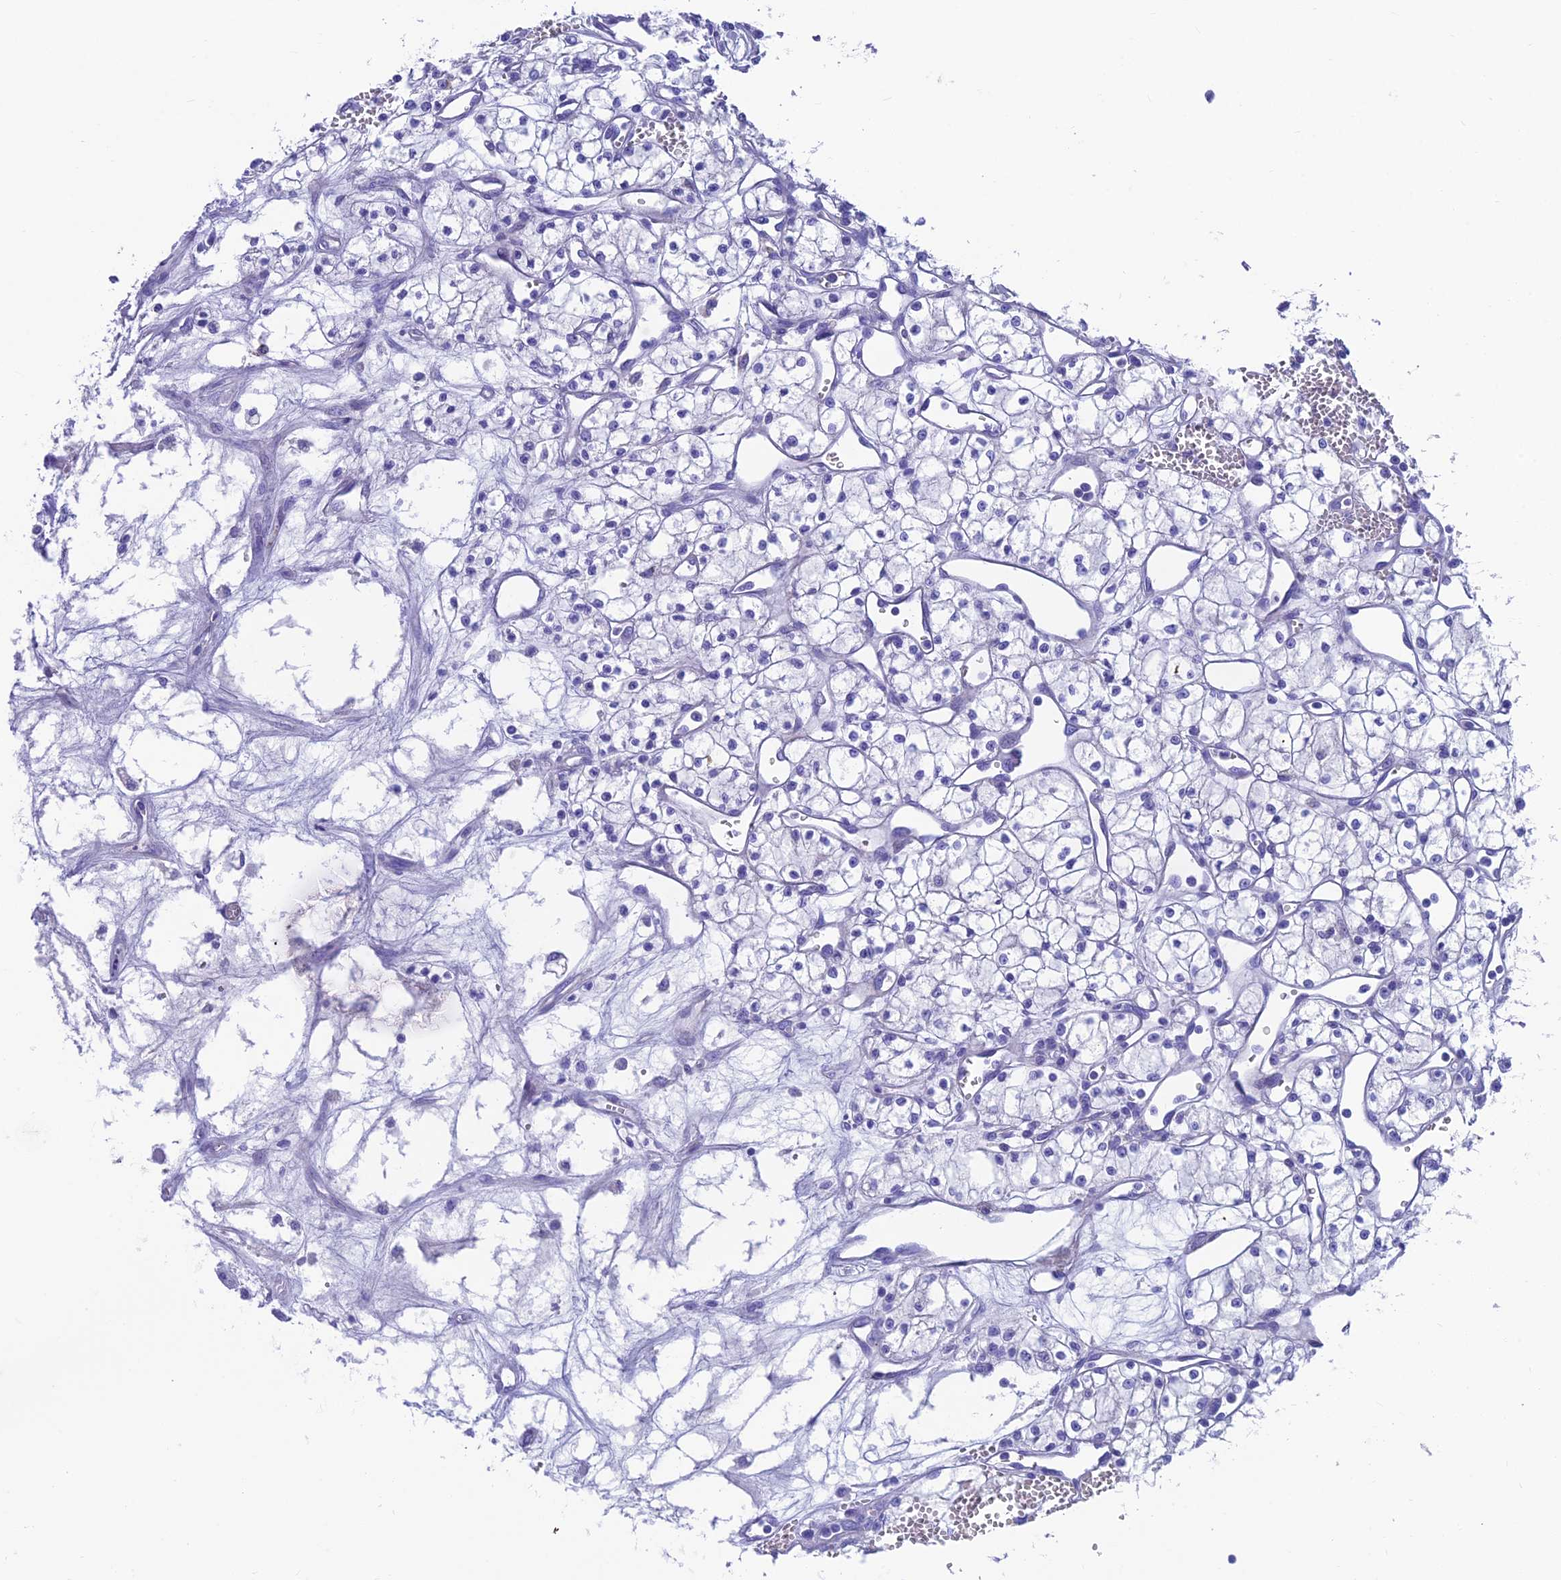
{"staining": {"intensity": "negative", "quantity": "none", "location": "none"}, "tissue": "renal cancer", "cell_type": "Tumor cells", "image_type": "cancer", "snomed": [{"axis": "morphology", "description": "Adenocarcinoma, NOS"}, {"axis": "topography", "description": "Kidney"}], "caption": "A high-resolution histopathology image shows immunohistochemistry staining of adenocarcinoma (renal), which displays no significant expression in tumor cells.", "gene": "GNG11", "patient": {"sex": "male", "age": 59}}